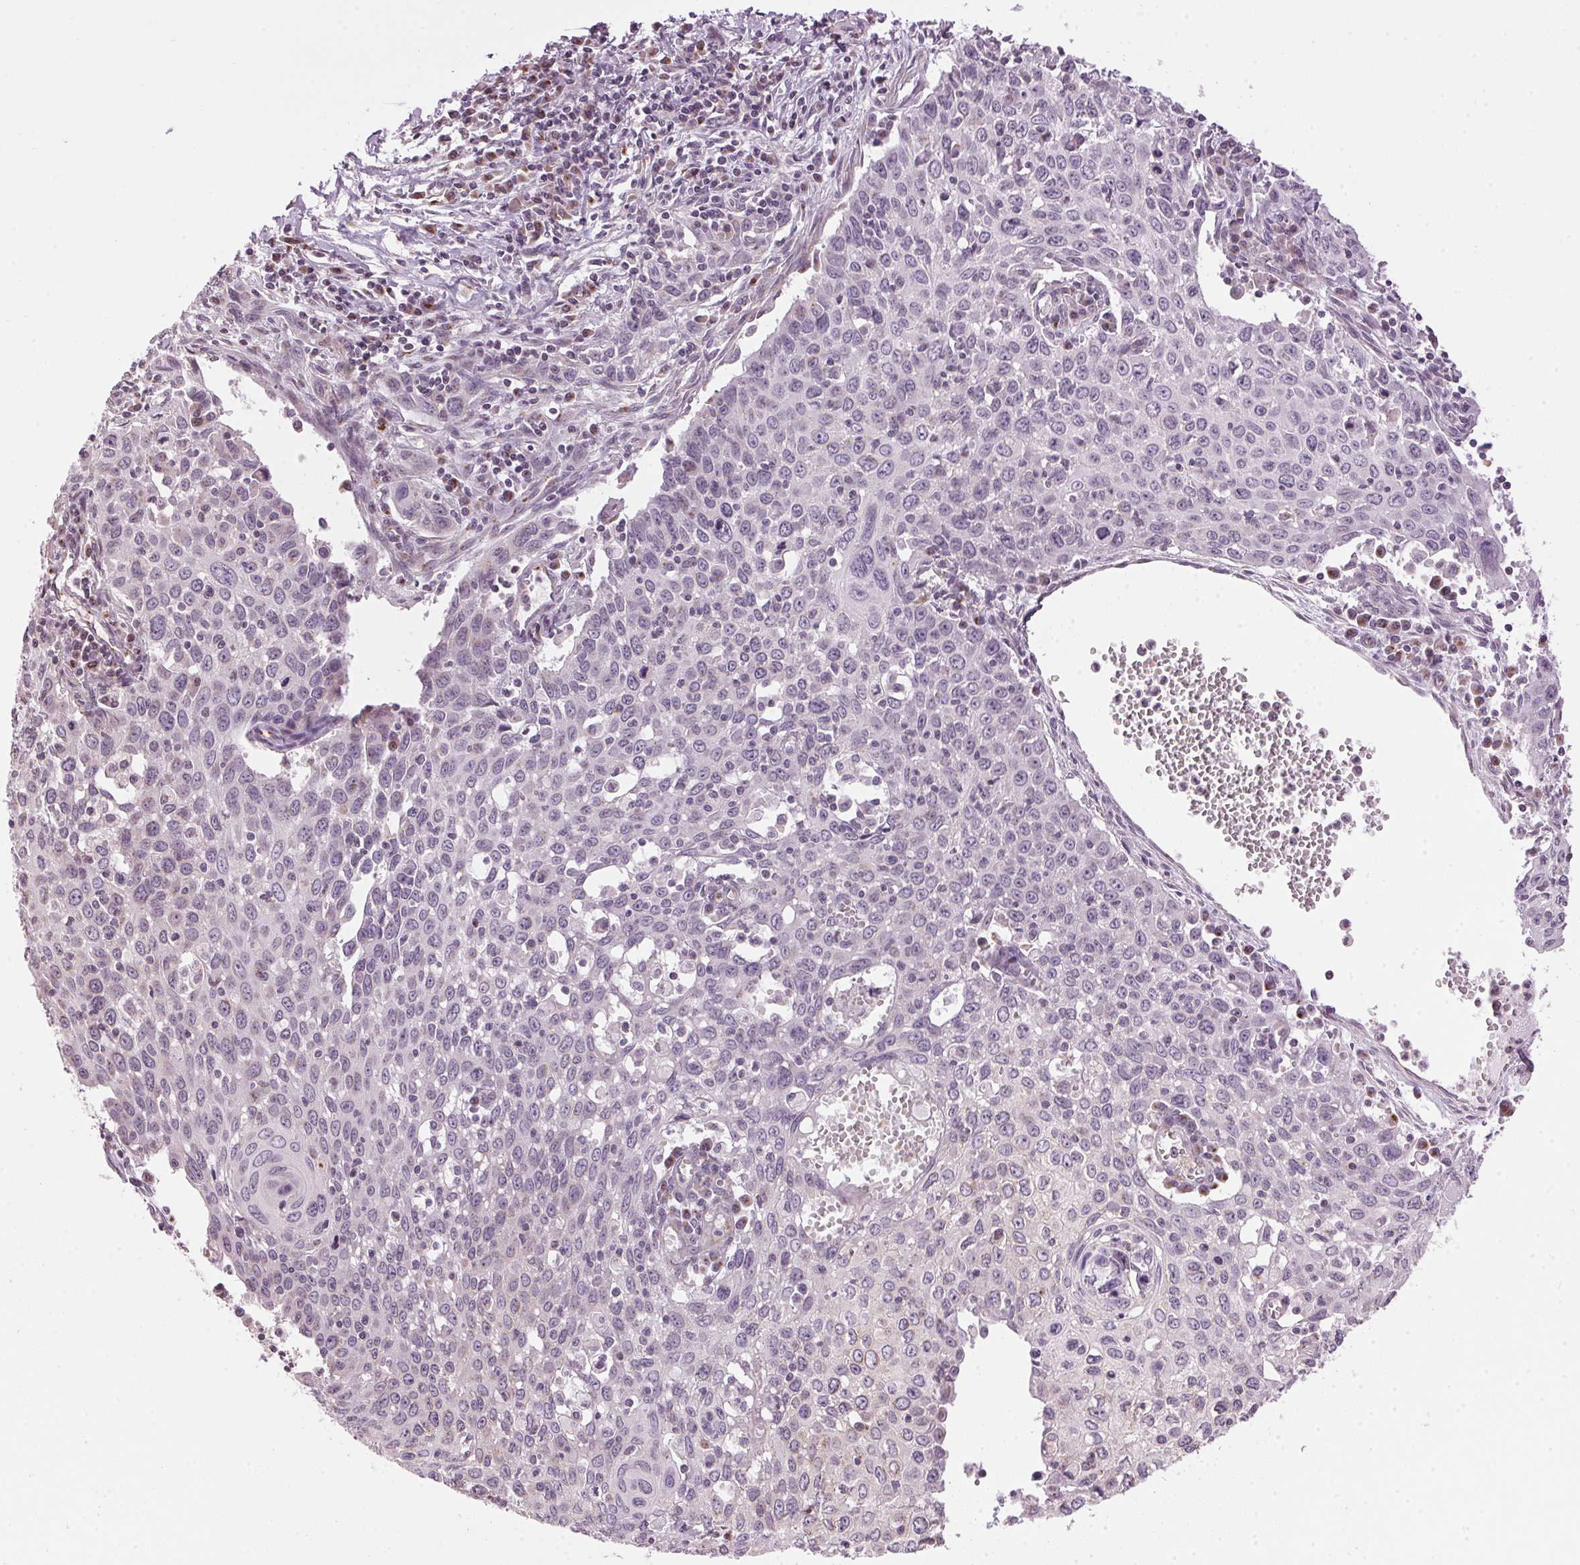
{"staining": {"intensity": "negative", "quantity": "none", "location": "none"}, "tissue": "cervical cancer", "cell_type": "Tumor cells", "image_type": "cancer", "snomed": [{"axis": "morphology", "description": "Squamous cell carcinoma, NOS"}, {"axis": "topography", "description": "Cervix"}], "caption": "Immunohistochemistry photomicrograph of neoplastic tissue: human cervical cancer (squamous cell carcinoma) stained with DAB (3,3'-diaminobenzidine) displays no significant protein positivity in tumor cells.", "gene": "GOLPH3", "patient": {"sex": "female", "age": 38}}